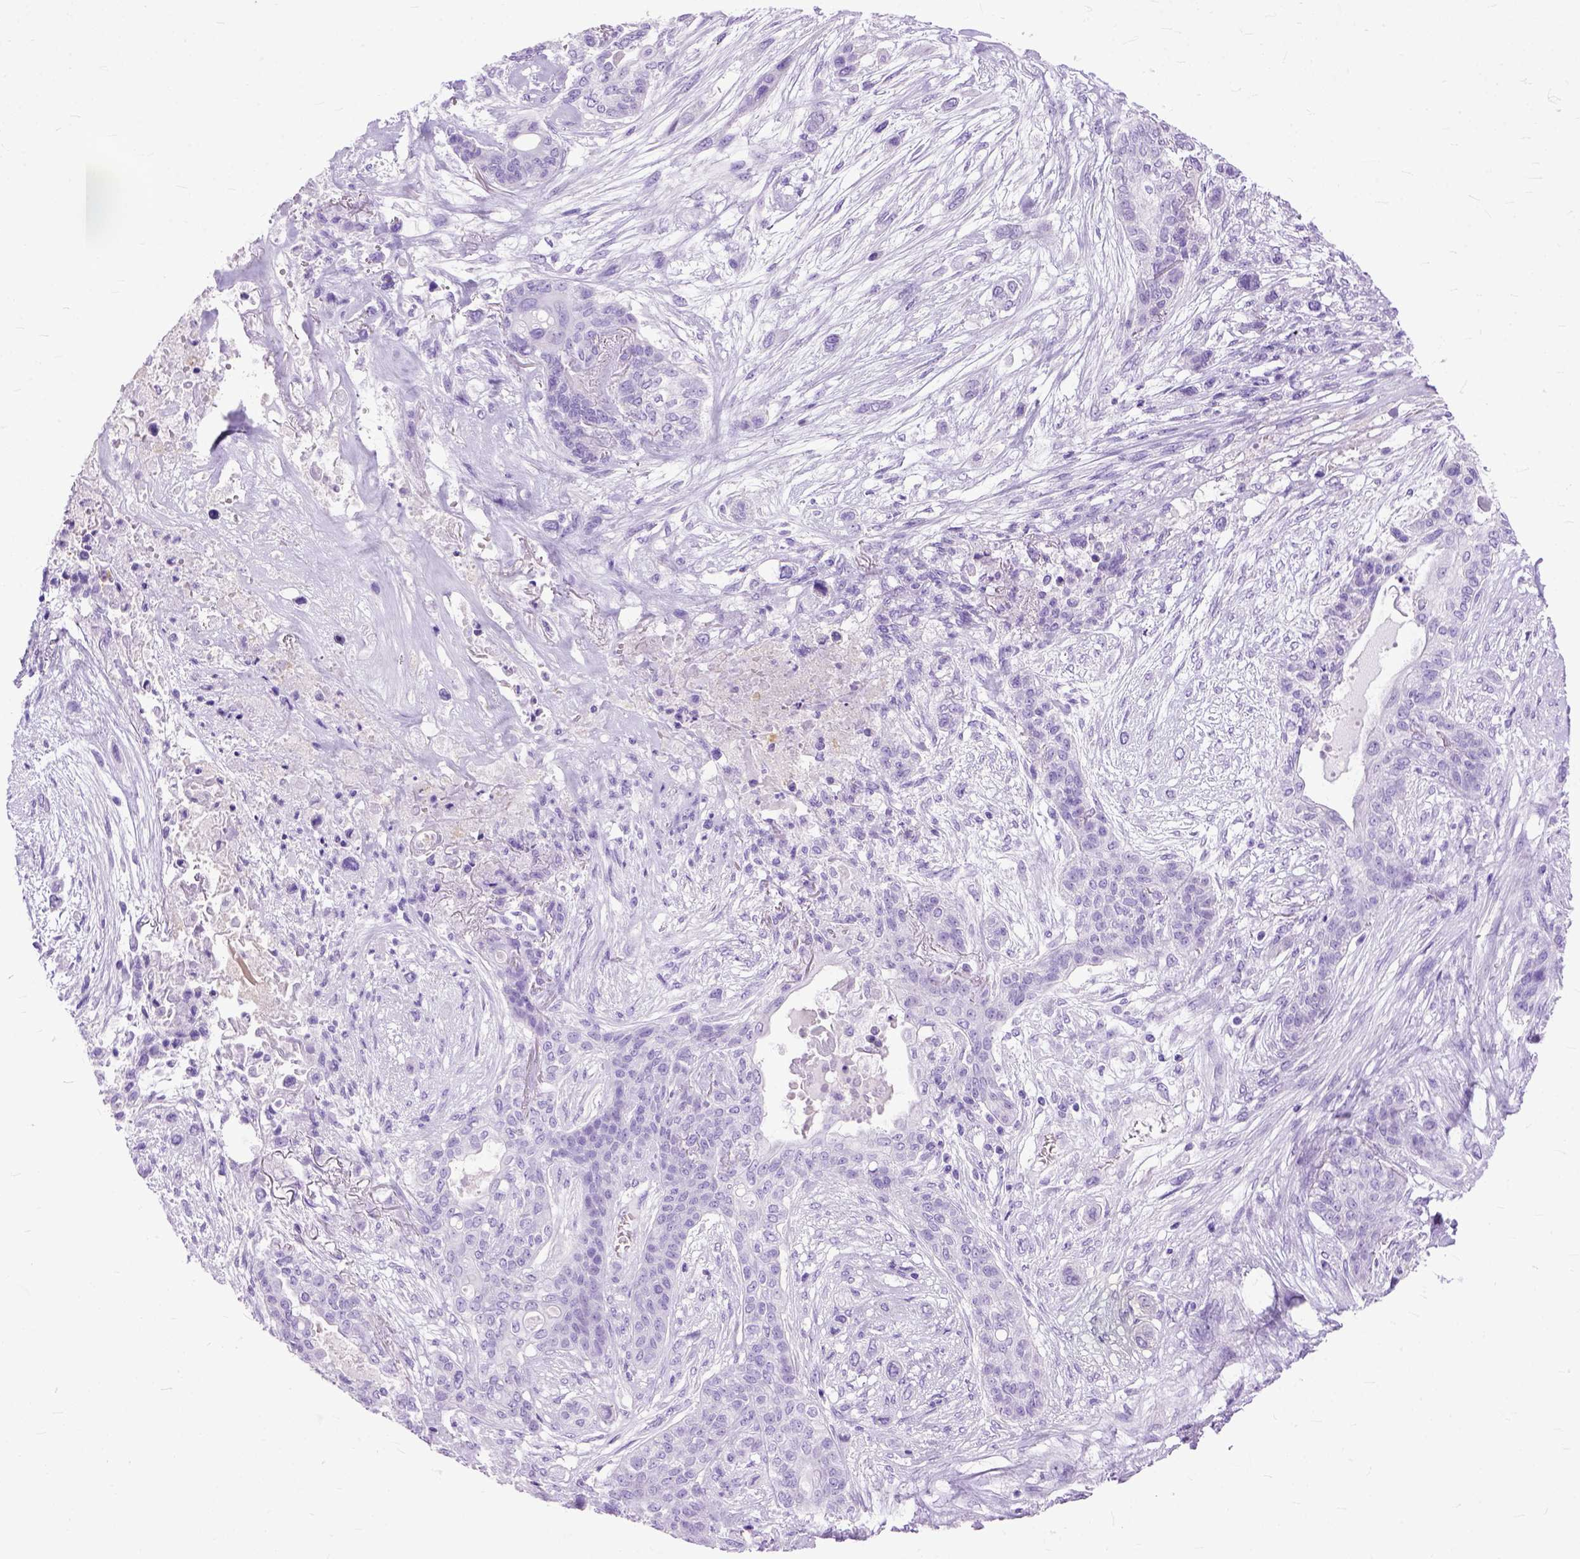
{"staining": {"intensity": "negative", "quantity": "none", "location": "none"}, "tissue": "lung cancer", "cell_type": "Tumor cells", "image_type": "cancer", "snomed": [{"axis": "morphology", "description": "Squamous cell carcinoma, NOS"}, {"axis": "topography", "description": "Lung"}], "caption": "Immunohistochemistry (IHC) image of neoplastic tissue: lung cancer stained with DAB reveals no significant protein staining in tumor cells.", "gene": "GNGT1", "patient": {"sex": "female", "age": 70}}